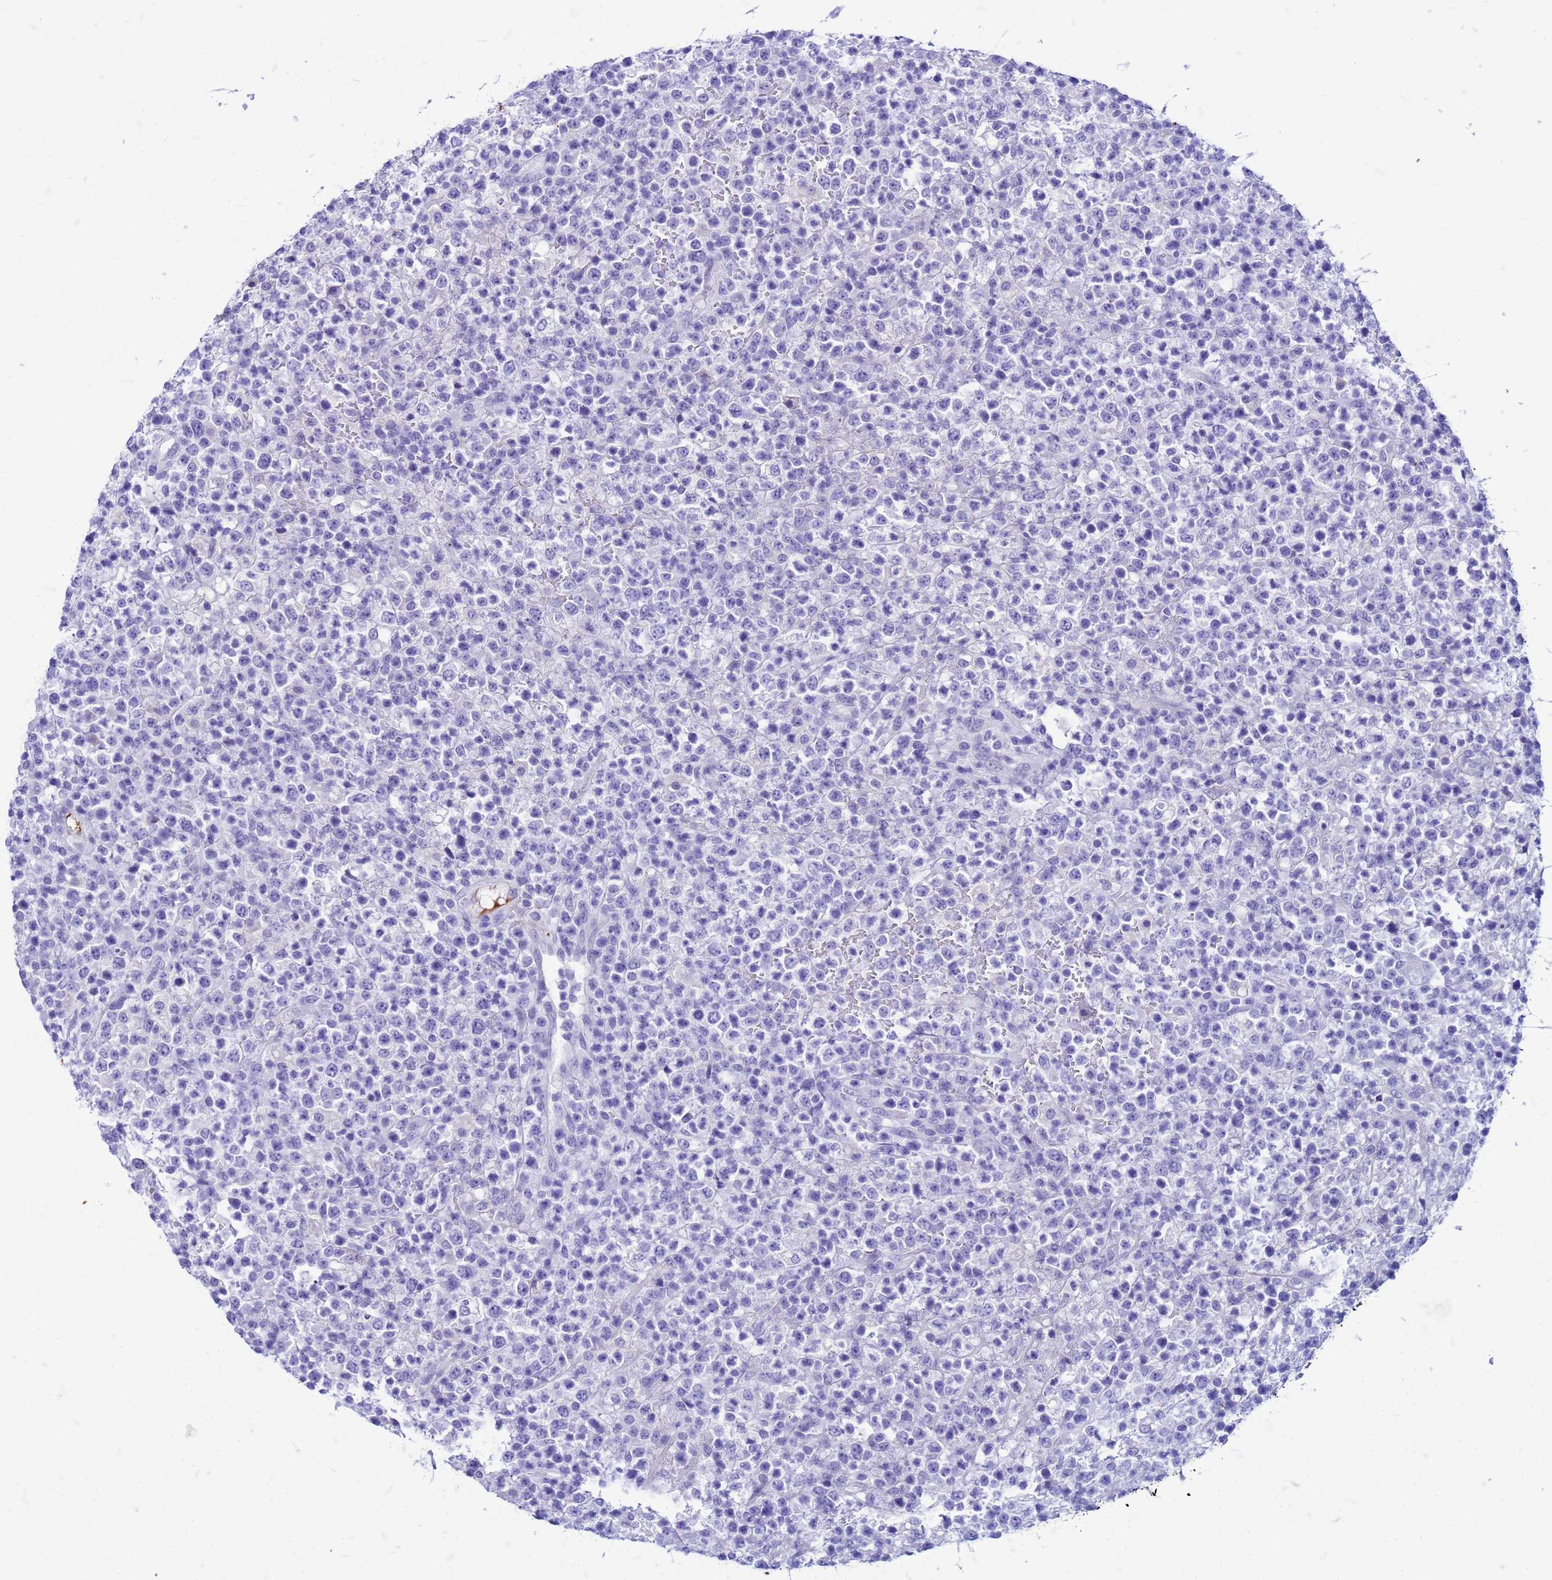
{"staining": {"intensity": "negative", "quantity": "none", "location": "none"}, "tissue": "lymphoma", "cell_type": "Tumor cells", "image_type": "cancer", "snomed": [{"axis": "morphology", "description": "Malignant lymphoma, non-Hodgkin's type, High grade"}, {"axis": "topography", "description": "Colon"}], "caption": "A photomicrograph of human malignant lymphoma, non-Hodgkin's type (high-grade) is negative for staining in tumor cells.", "gene": "CFAP100", "patient": {"sex": "female", "age": 53}}